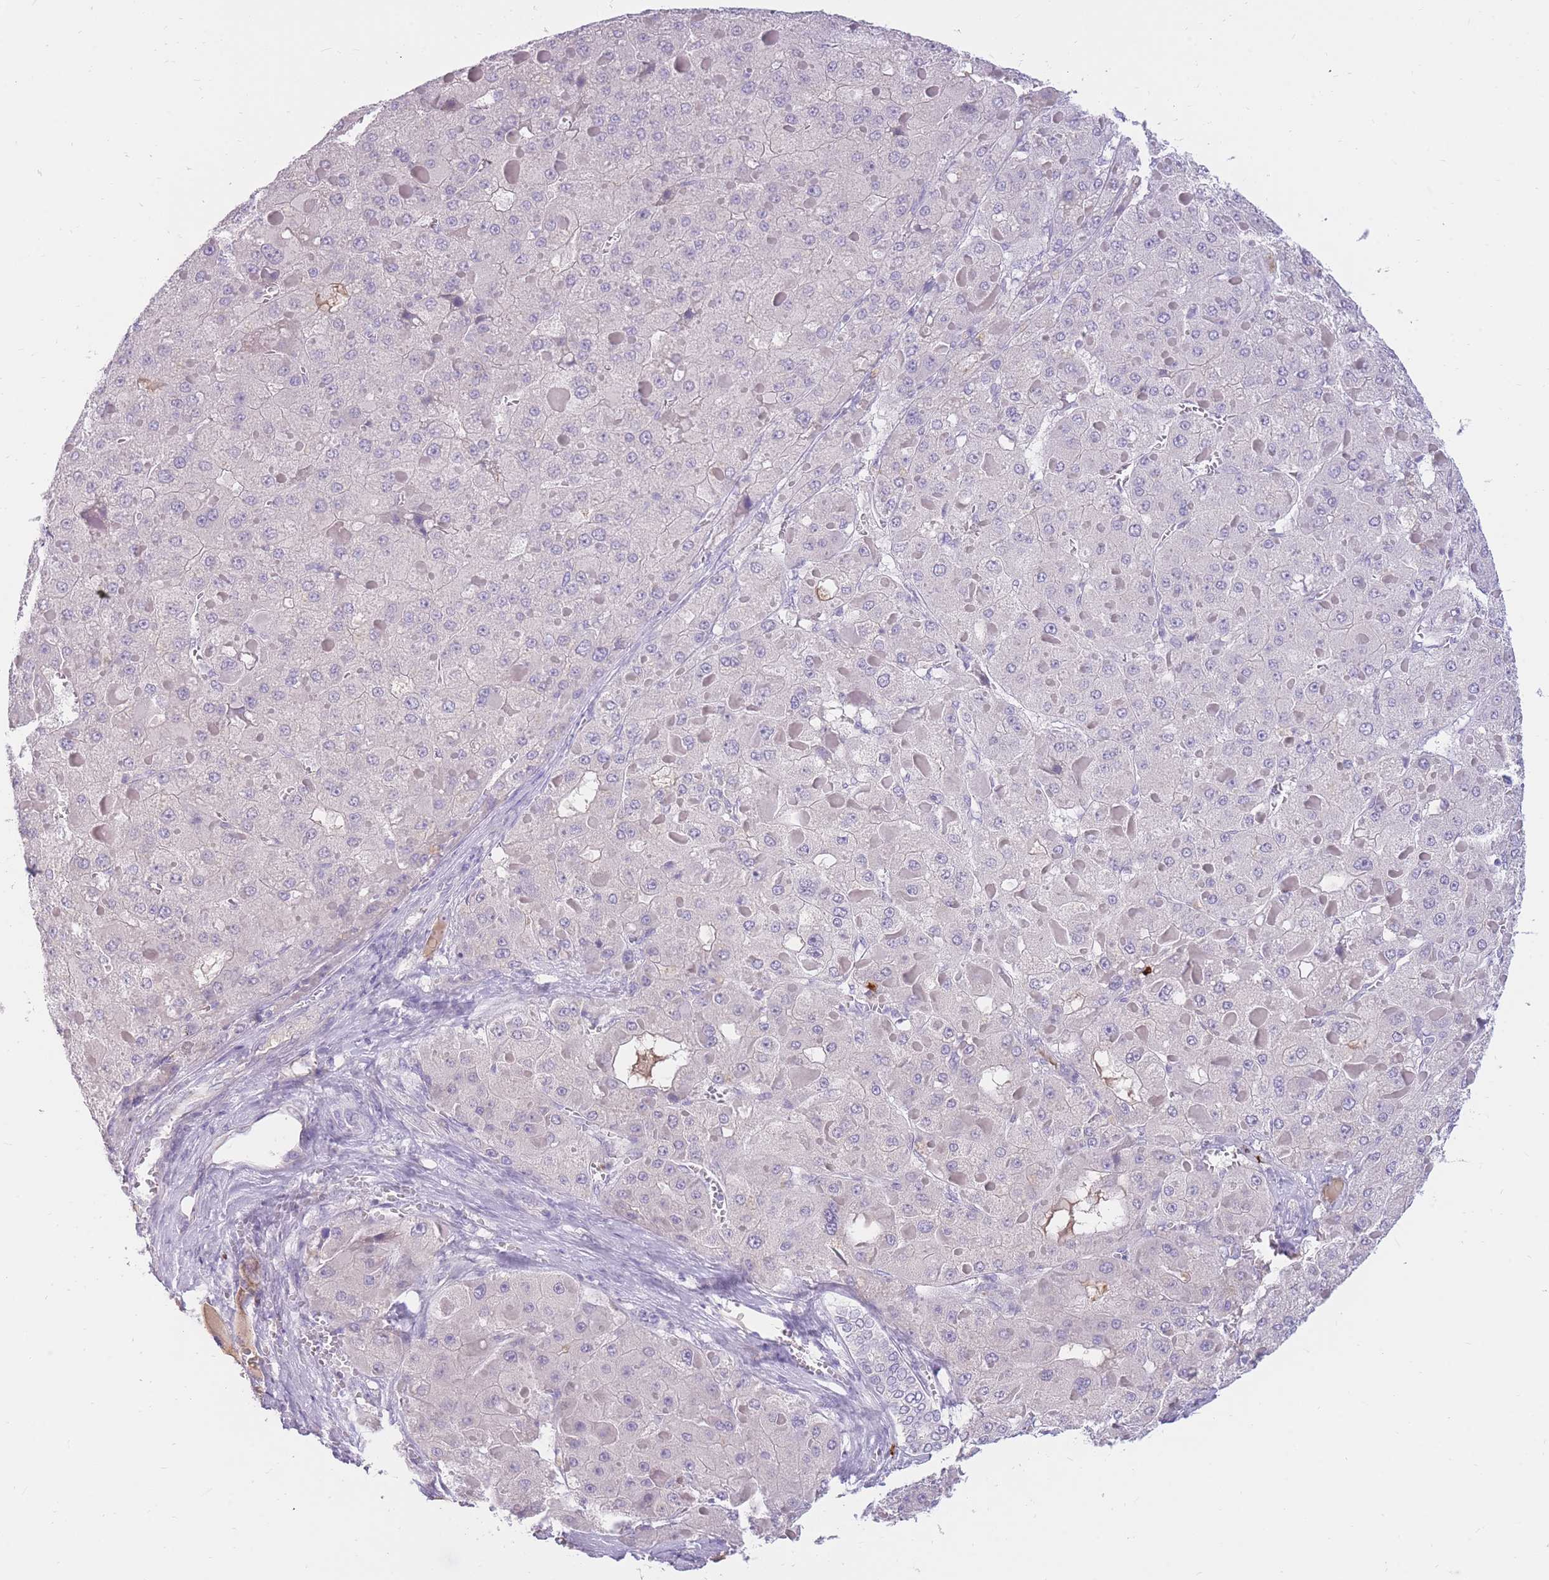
{"staining": {"intensity": "negative", "quantity": "none", "location": "none"}, "tissue": "liver cancer", "cell_type": "Tumor cells", "image_type": "cancer", "snomed": [{"axis": "morphology", "description": "Carcinoma, Hepatocellular, NOS"}, {"axis": "topography", "description": "Liver"}], "caption": "Immunohistochemistry of human hepatocellular carcinoma (liver) exhibits no positivity in tumor cells. (DAB (3,3'-diaminobenzidine) immunohistochemistry with hematoxylin counter stain).", "gene": "TPSD1", "patient": {"sex": "female", "age": 73}}